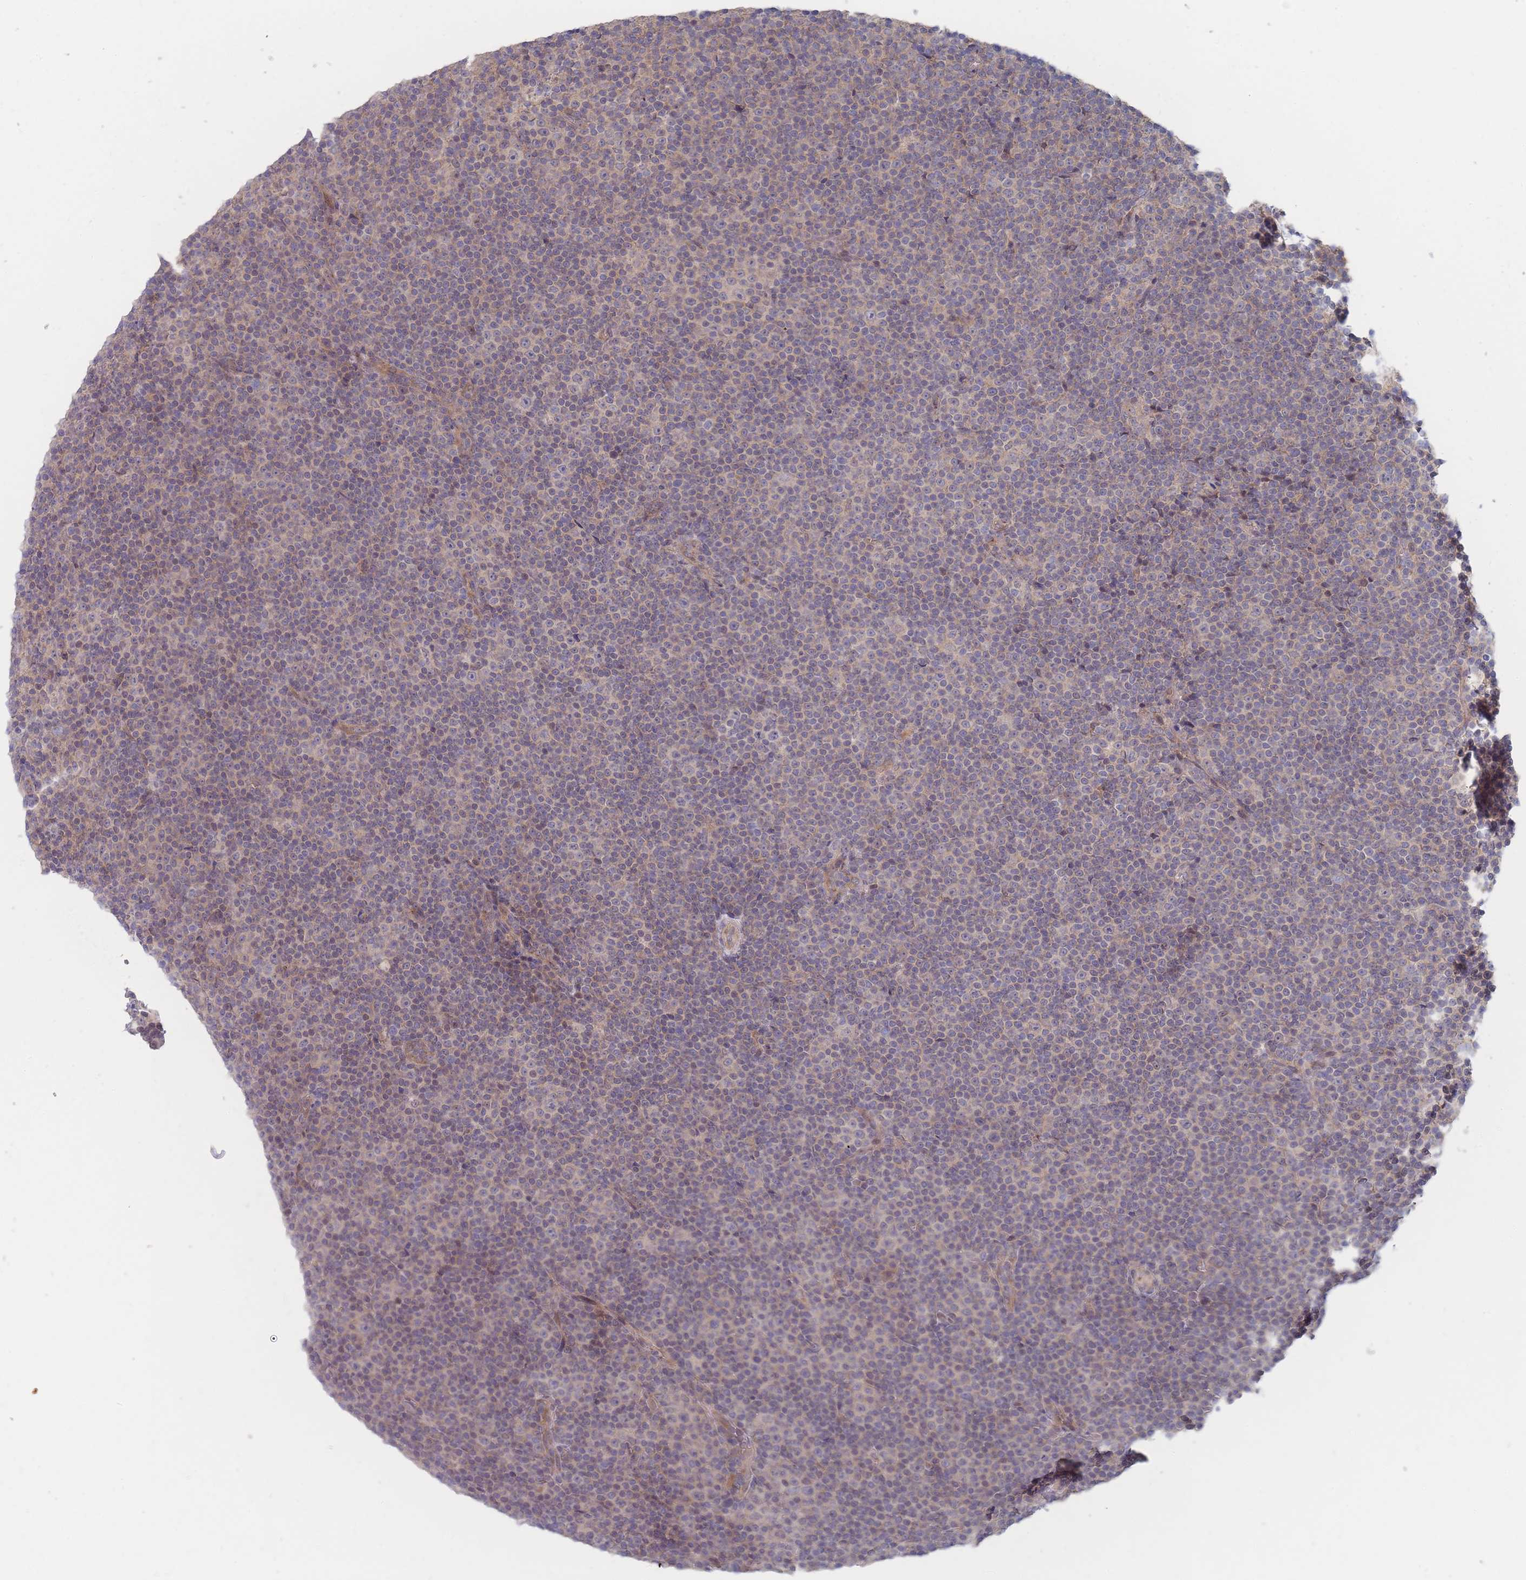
{"staining": {"intensity": "negative", "quantity": "none", "location": "none"}, "tissue": "lymphoma", "cell_type": "Tumor cells", "image_type": "cancer", "snomed": [{"axis": "morphology", "description": "Malignant lymphoma, non-Hodgkin's type, Low grade"}, {"axis": "topography", "description": "Lymph node"}], "caption": "Tumor cells show no significant protein positivity in lymphoma.", "gene": "SLC35F5", "patient": {"sex": "female", "age": 67}}